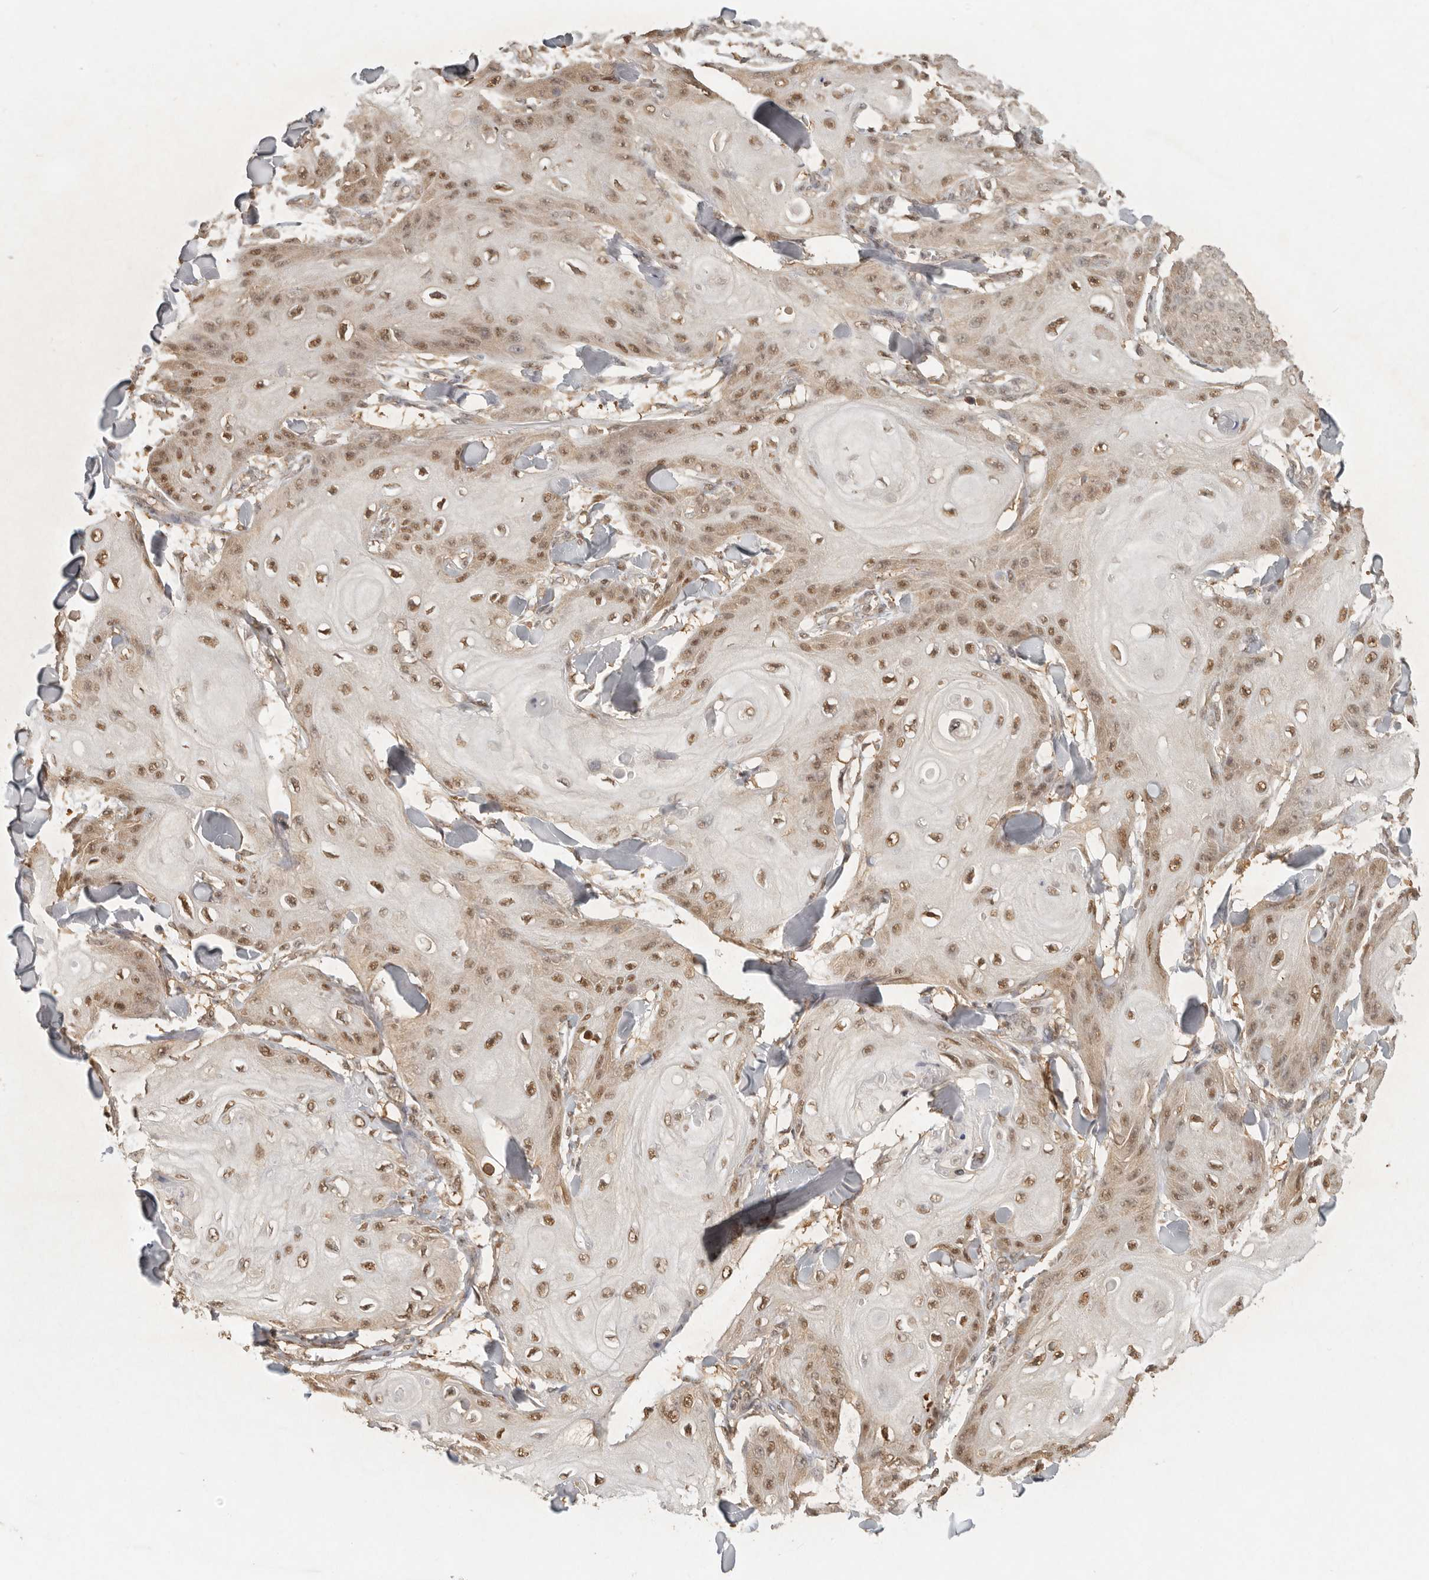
{"staining": {"intensity": "moderate", "quantity": ">75%", "location": "nuclear"}, "tissue": "skin cancer", "cell_type": "Tumor cells", "image_type": "cancer", "snomed": [{"axis": "morphology", "description": "Squamous cell carcinoma, NOS"}, {"axis": "topography", "description": "Skin"}], "caption": "Immunohistochemical staining of human skin squamous cell carcinoma reveals medium levels of moderate nuclear protein positivity in approximately >75% of tumor cells. Using DAB (3,3'-diaminobenzidine) (brown) and hematoxylin (blue) stains, captured at high magnification using brightfield microscopy.", "gene": "PSMA5", "patient": {"sex": "male", "age": 74}}